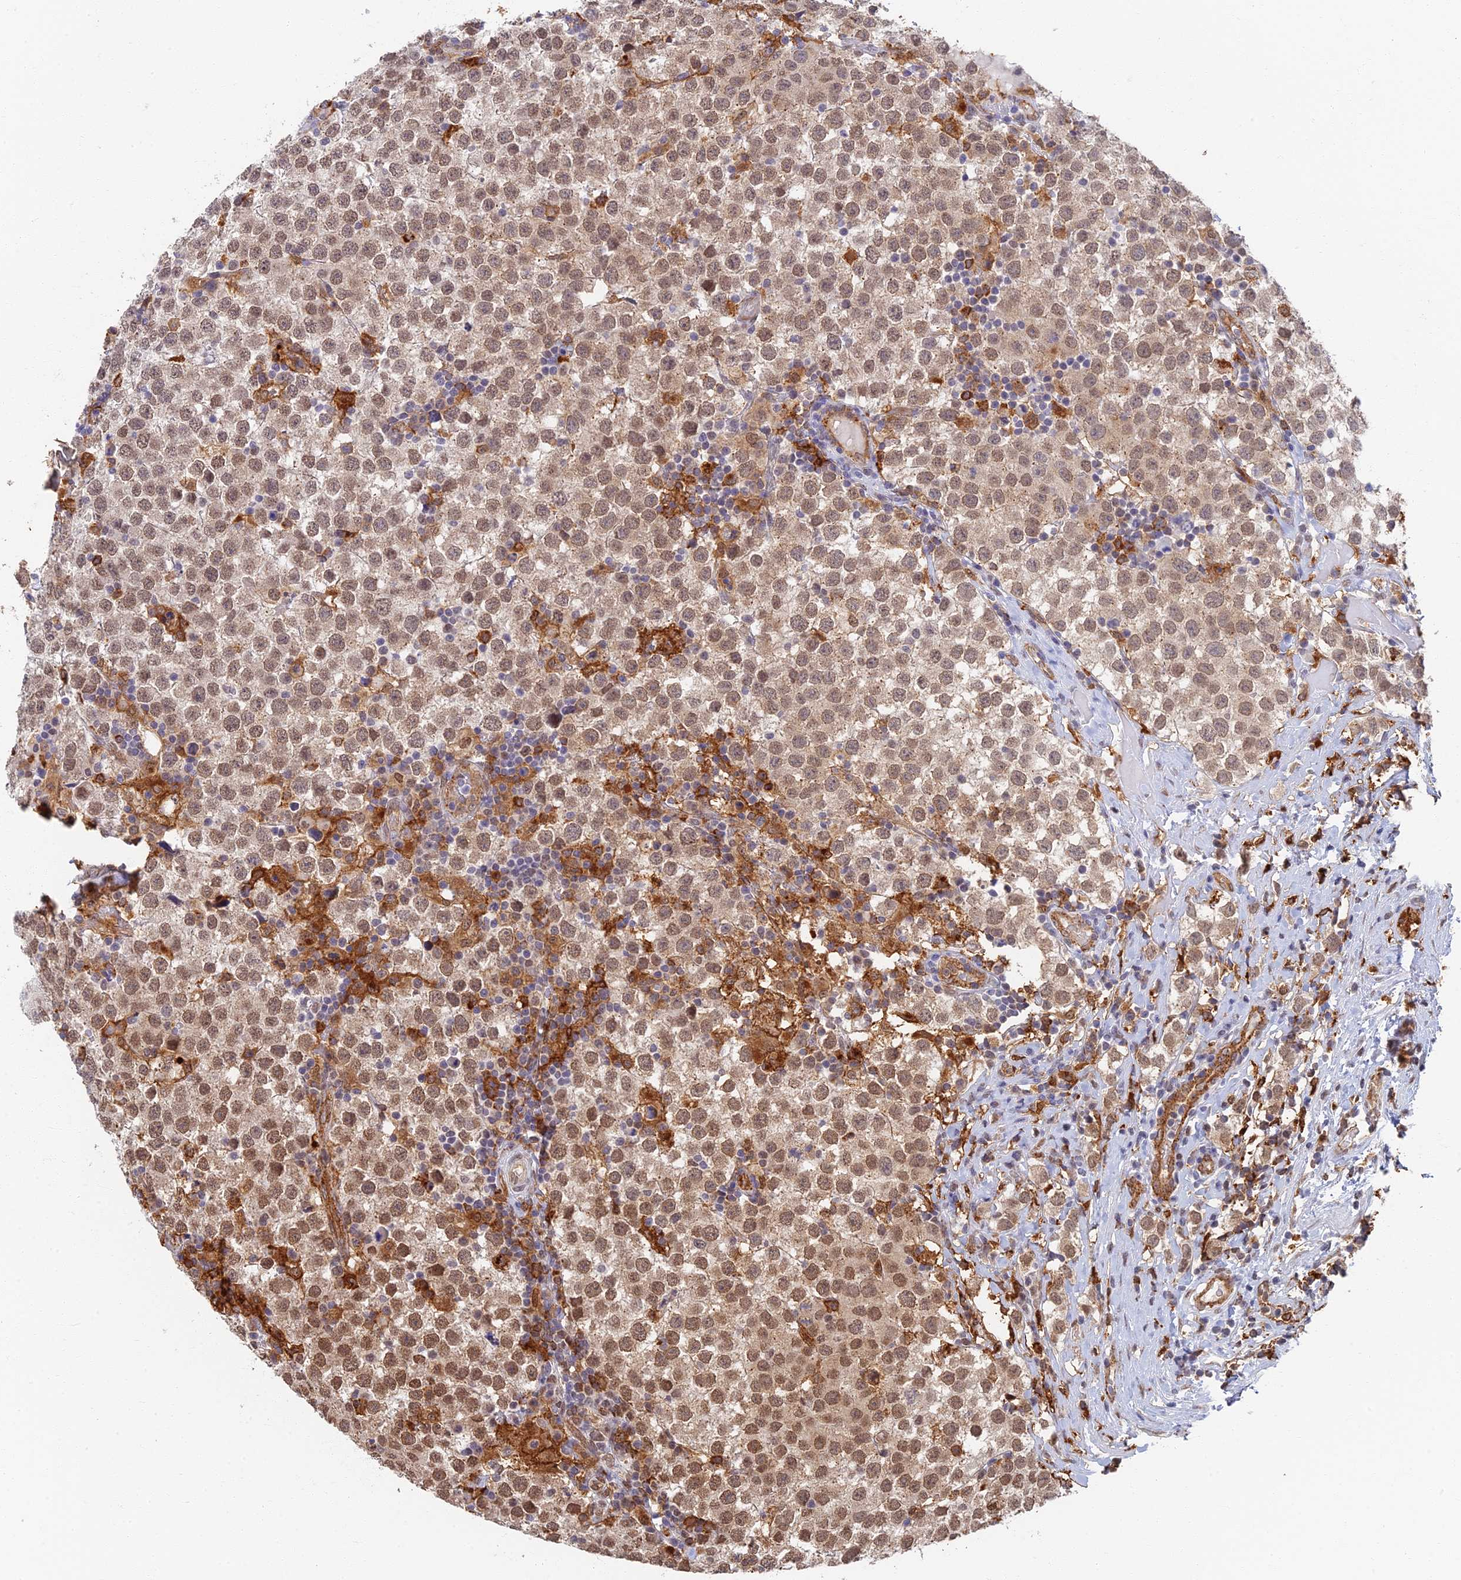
{"staining": {"intensity": "moderate", "quantity": ">75%", "location": "nuclear"}, "tissue": "testis cancer", "cell_type": "Tumor cells", "image_type": "cancer", "snomed": [{"axis": "morphology", "description": "Seminoma, NOS"}, {"axis": "topography", "description": "Testis"}], "caption": "Immunohistochemistry (DAB (3,3'-diaminobenzidine)) staining of testis seminoma exhibits moderate nuclear protein positivity in about >75% of tumor cells.", "gene": "GPATCH1", "patient": {"sex": "male", "age": 34}}